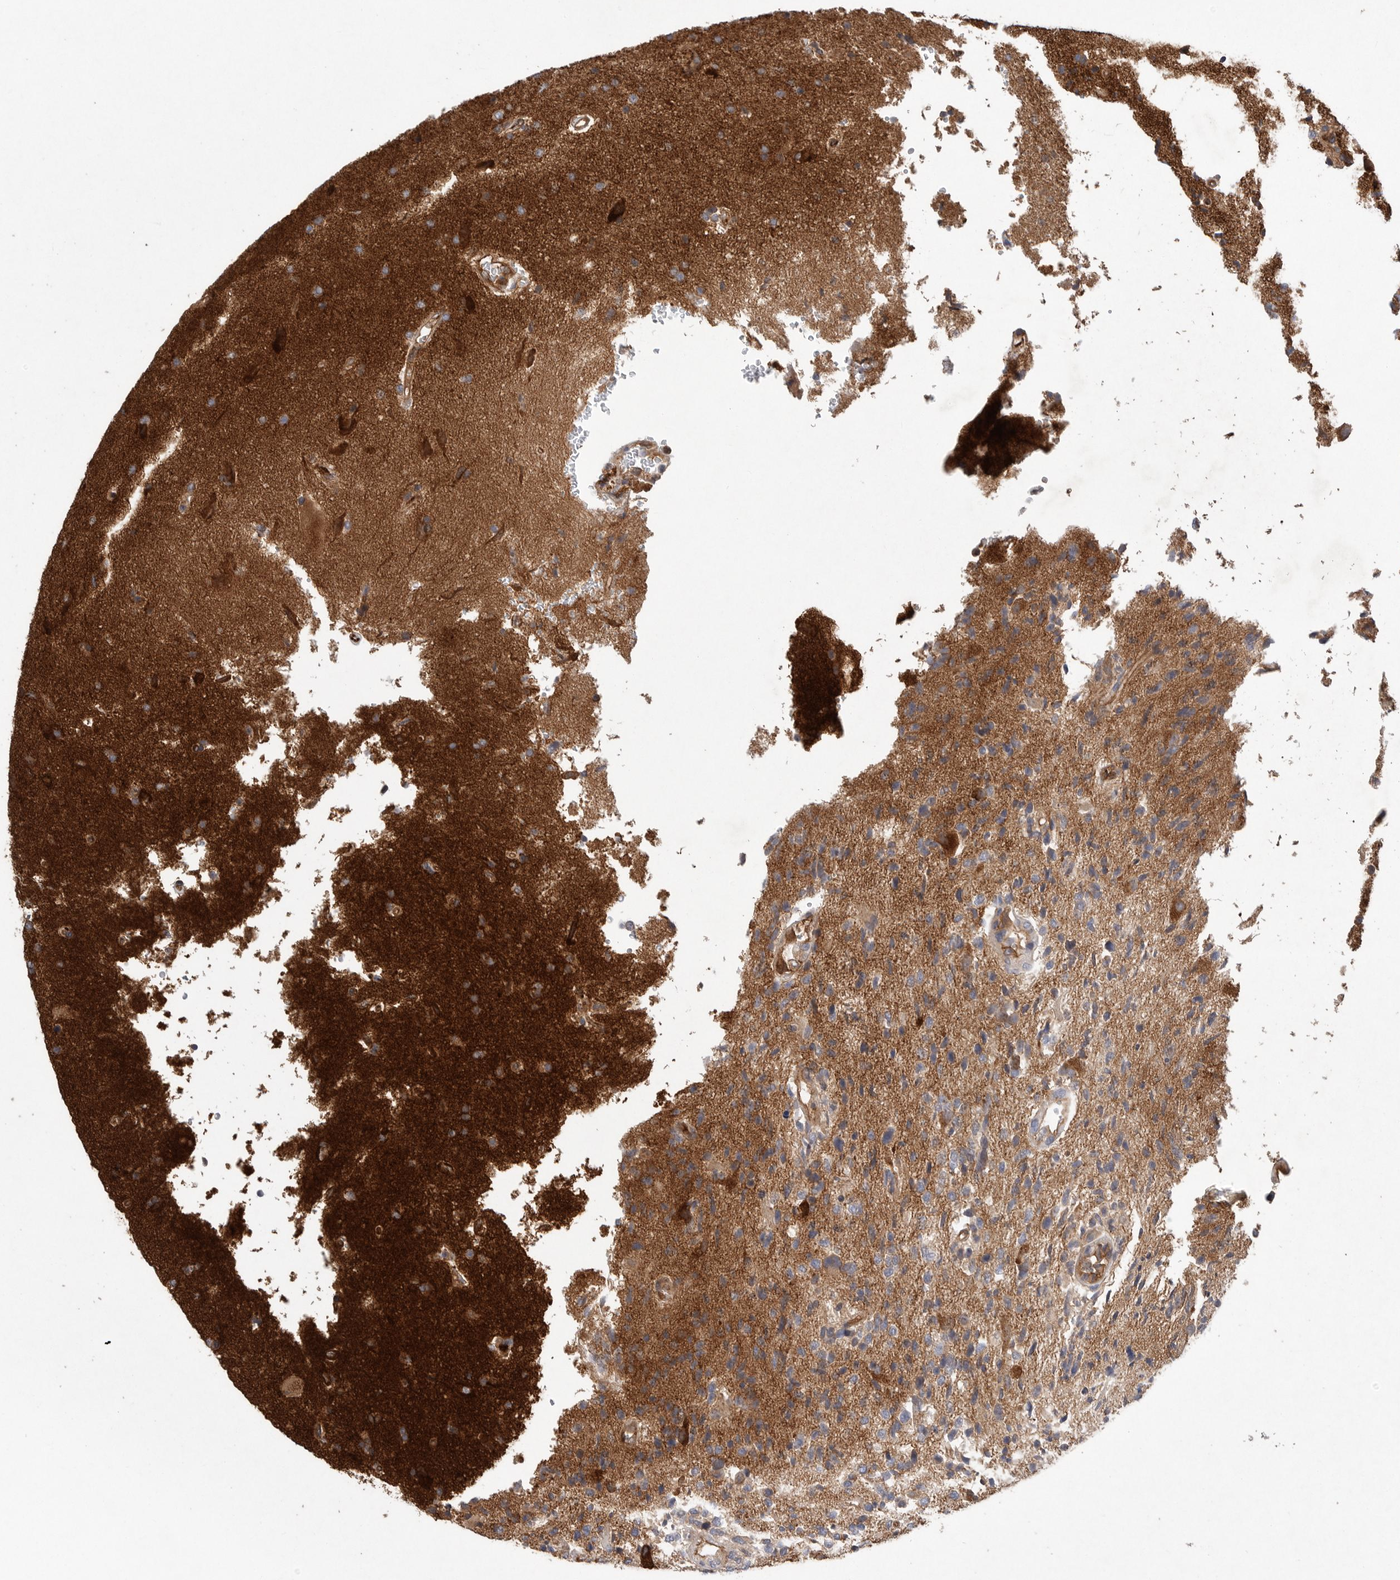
{"staining": {"intensity": "moderate", "quantity": "<25%", "location": "cytoplasmic/membranous"}, "tissue": "glioma", "cell_type": "Tumor cells", "image_type": "cancer", "snomed": [{"axis": "morphology", "description": "Glioma, malignant, High grade"}, {"axis": "topography", "description": "Brain"}], "caption": "Immunohistochemical staining of human glioma demonstrates moderate cytoplasmic/membranous protein staining in about <25% of tumor cells.", "gene": "PRKCH", "patient": {"sex": "male", "age": 72}}